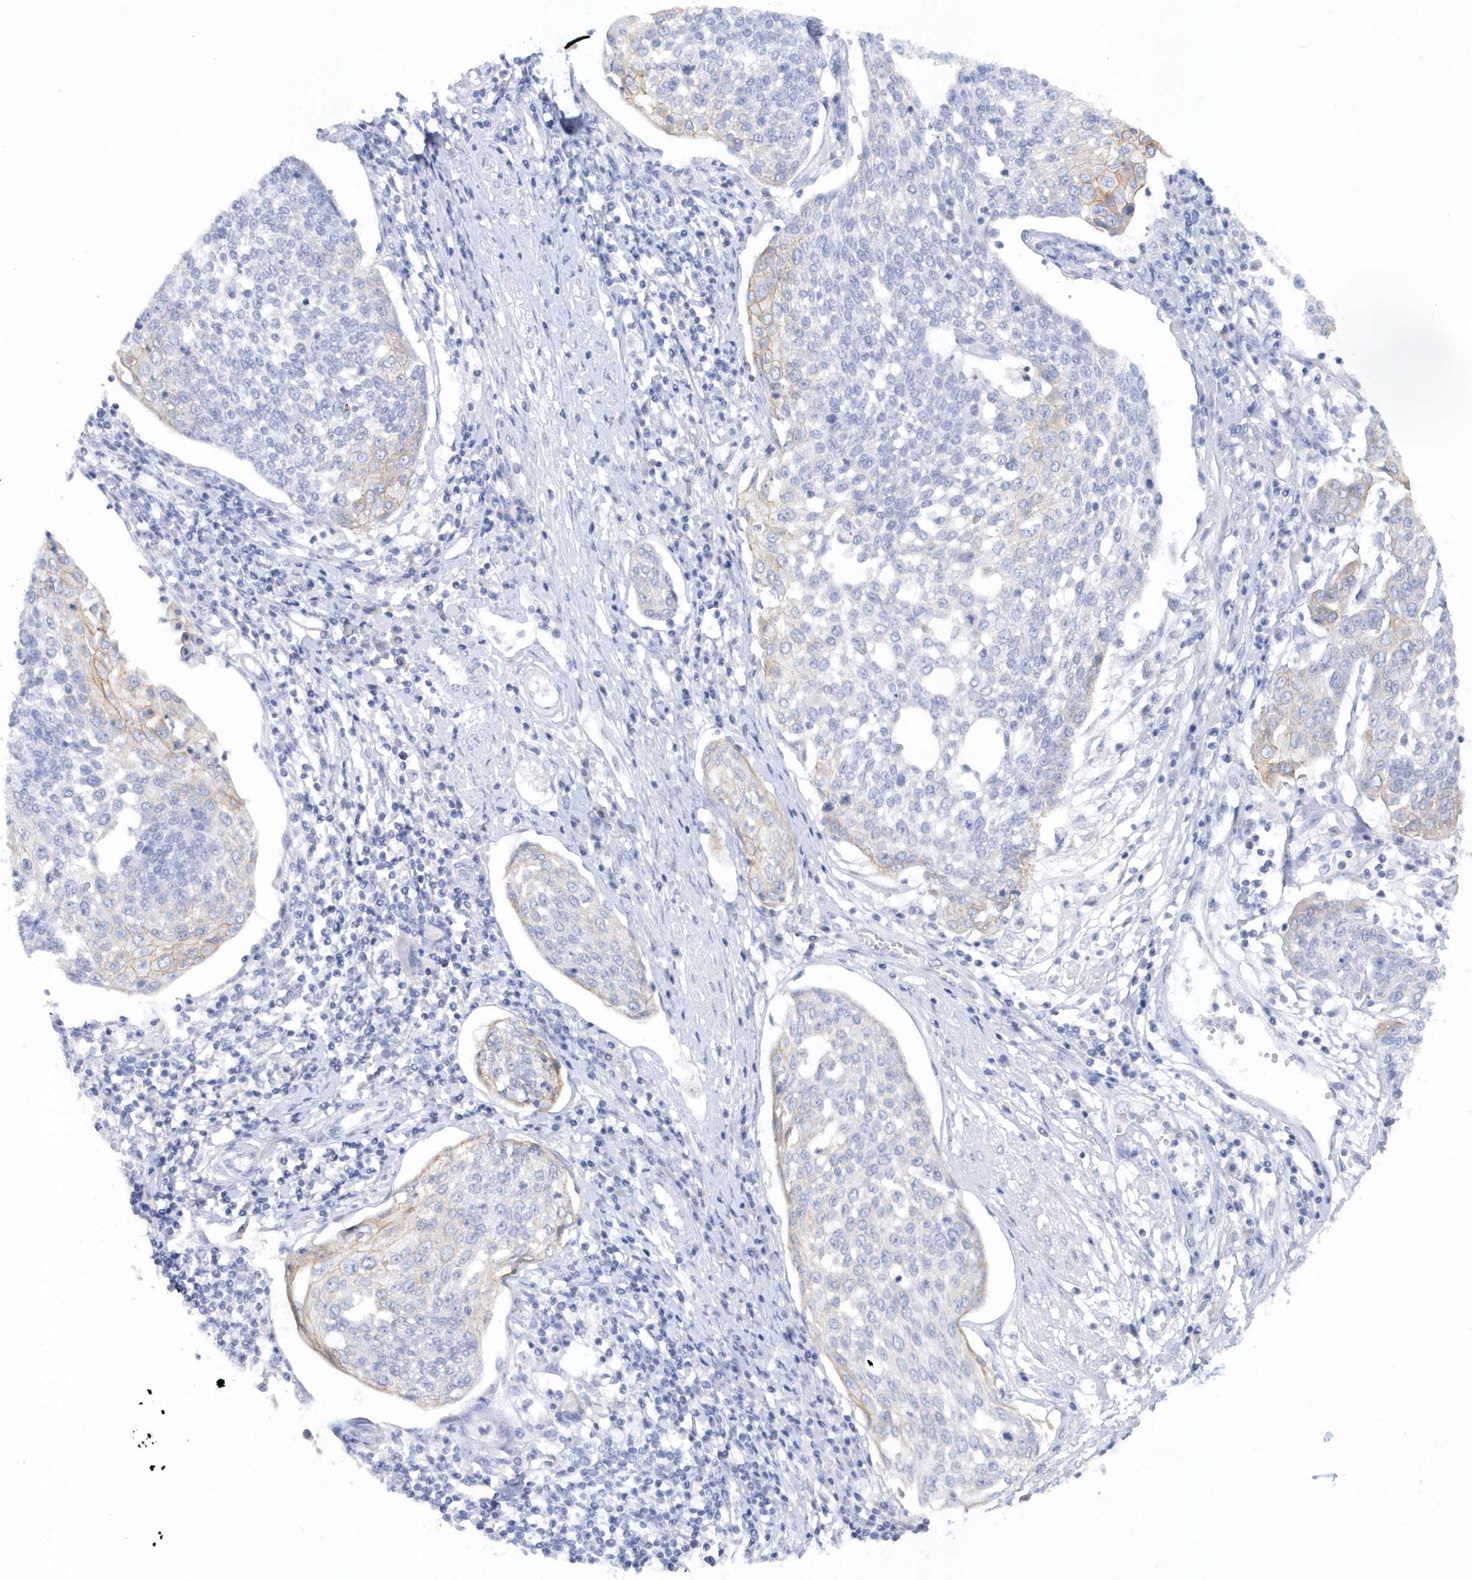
{"staining": {"intensity": "weak", "quantity": "<25%", "location": "cytoplasmic/membranous"}, "tissue": "cervical cancer", "cell_type": "Tumor cells", "image_type": "cancer", "snomed": [{"axis": "morphology", "description": "Squamous cell carcinoma, NOS"}, {"axis": "topography", "description": "Cervix"}], "caption": "Tumor cells are negative for brown protein staining in squamous cell carcinoma (cervical).", "gene": "RPE", "patient": {"sex": "female", "age": 34}}